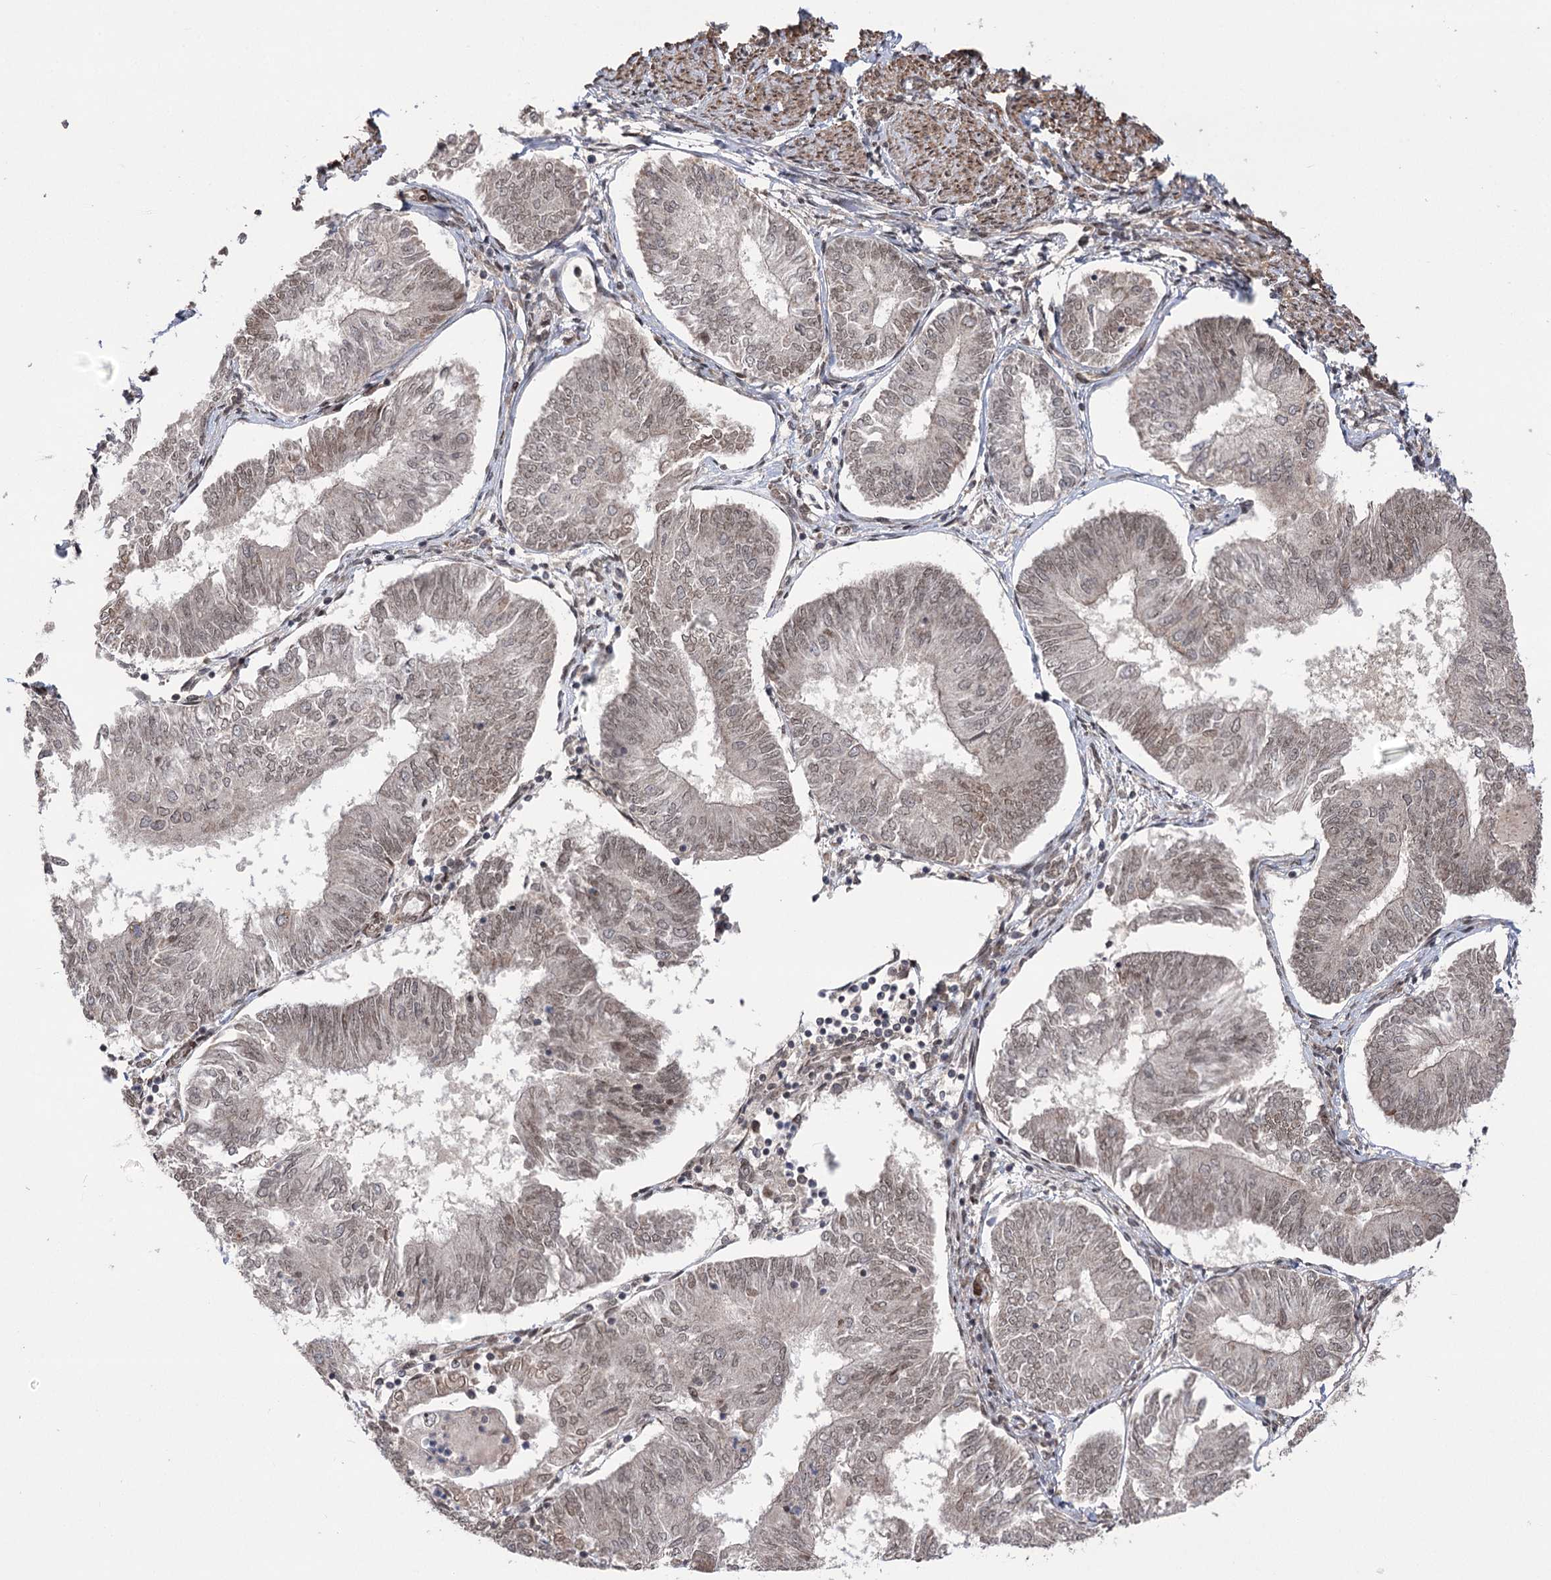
{"staining": {"intensity": "weak", "quantity": "25%-75%", "location": "nuclear"}, "tissue": "endometrial cancer", "cell_type": "Tumor cells", "image_type": "cancer", "snomed": [{"axis": "morphology", "description": "Adenocarcinoma, NOS"}, {"axis": "topography", "description": "Endometrium"}], "caption": "This micrograph displays IHC staining of human endometrial cancer, with low weak nuclear expression in about 25%-75% of tumor cells.", "gene": "TENM2", "patient": {"sex": "female", "age": 58}}